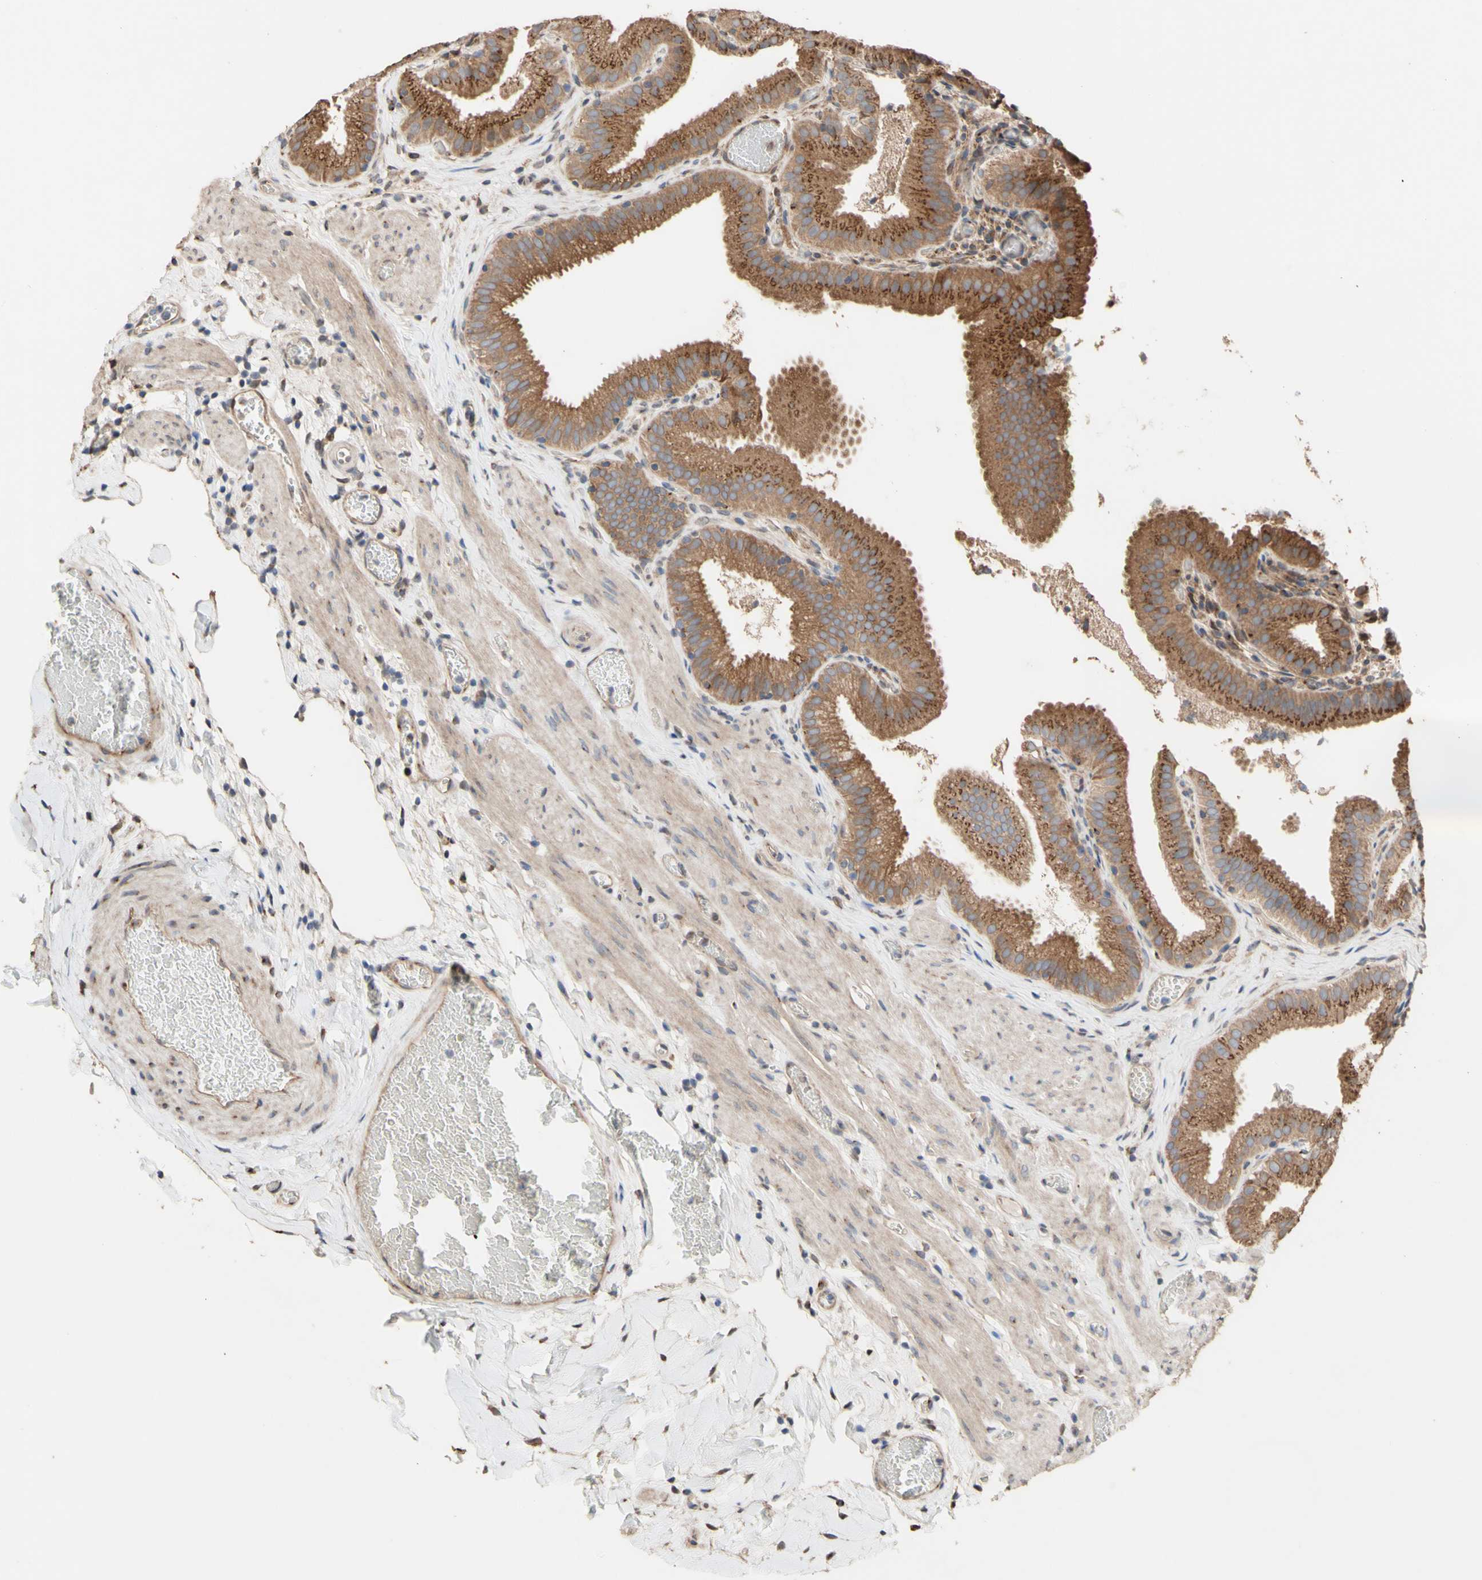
{"staining": {"intensity": "strong", "quantity": ">75%", "location": "cytoplasmic/membranous"}, "tissue": "gallbladder", "cell_type": "Glandular cells", "image_type": "normal", "snomed": [{"axis": "morphology", "description": "Normal tissue, NOS"}, {"axis": "topography", "description": "Gallbladder"}], "caption": "IHC photomicrograph of unremarkable gallbladder: gallbladder stained using immunohistochemistry (IHC) demonstrates high levels of strong protein expression localized specifically in the cytoplasmic/membranous of glandular cells, appearing as a cytoplasmic/membranous brown color.", "gene": "NECTIN3", "patient": {"sex": "male", "age": 54}}